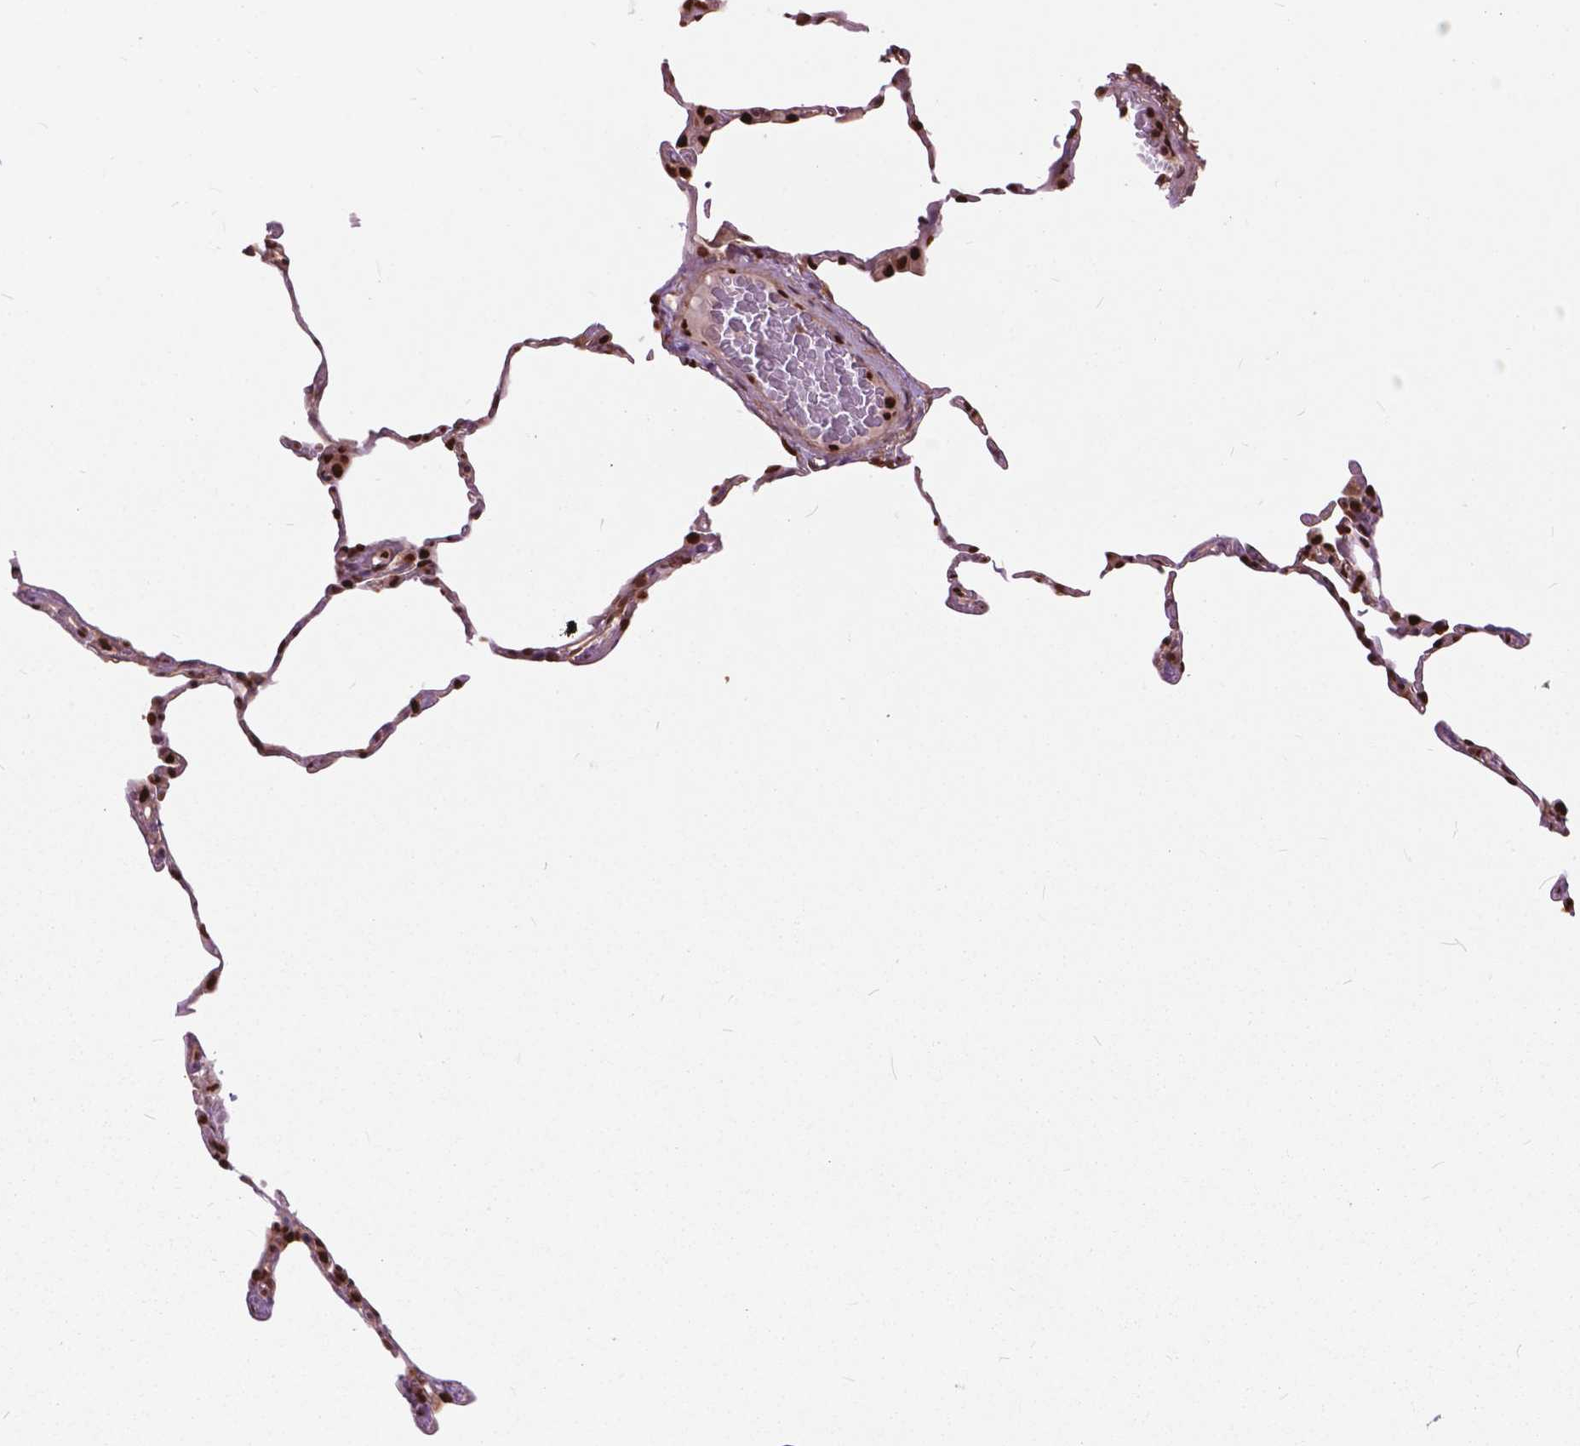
{"staining": {"intensity": "strong", "quantity": "25%-75%", "location": "nuclear"}, "tissue": "lung", "cell_type": "Alveolar cells", "image_type": "normal", "snomed": [{"axis": "morphology", "description": "Normal tissue, NOS"}, {"axis": "topography", "description": "Lung"}], "caption": "Lung stained with DAB immunohistochemistry (IHC) displays high levels of strong nuclear staining in about 25%-75% of alveolar cells. (DAB IHC, brown staining for protein, blue staining for nuclei).", "gene": "ANP32A", "patient": {"sex": "female", "age": 57}}